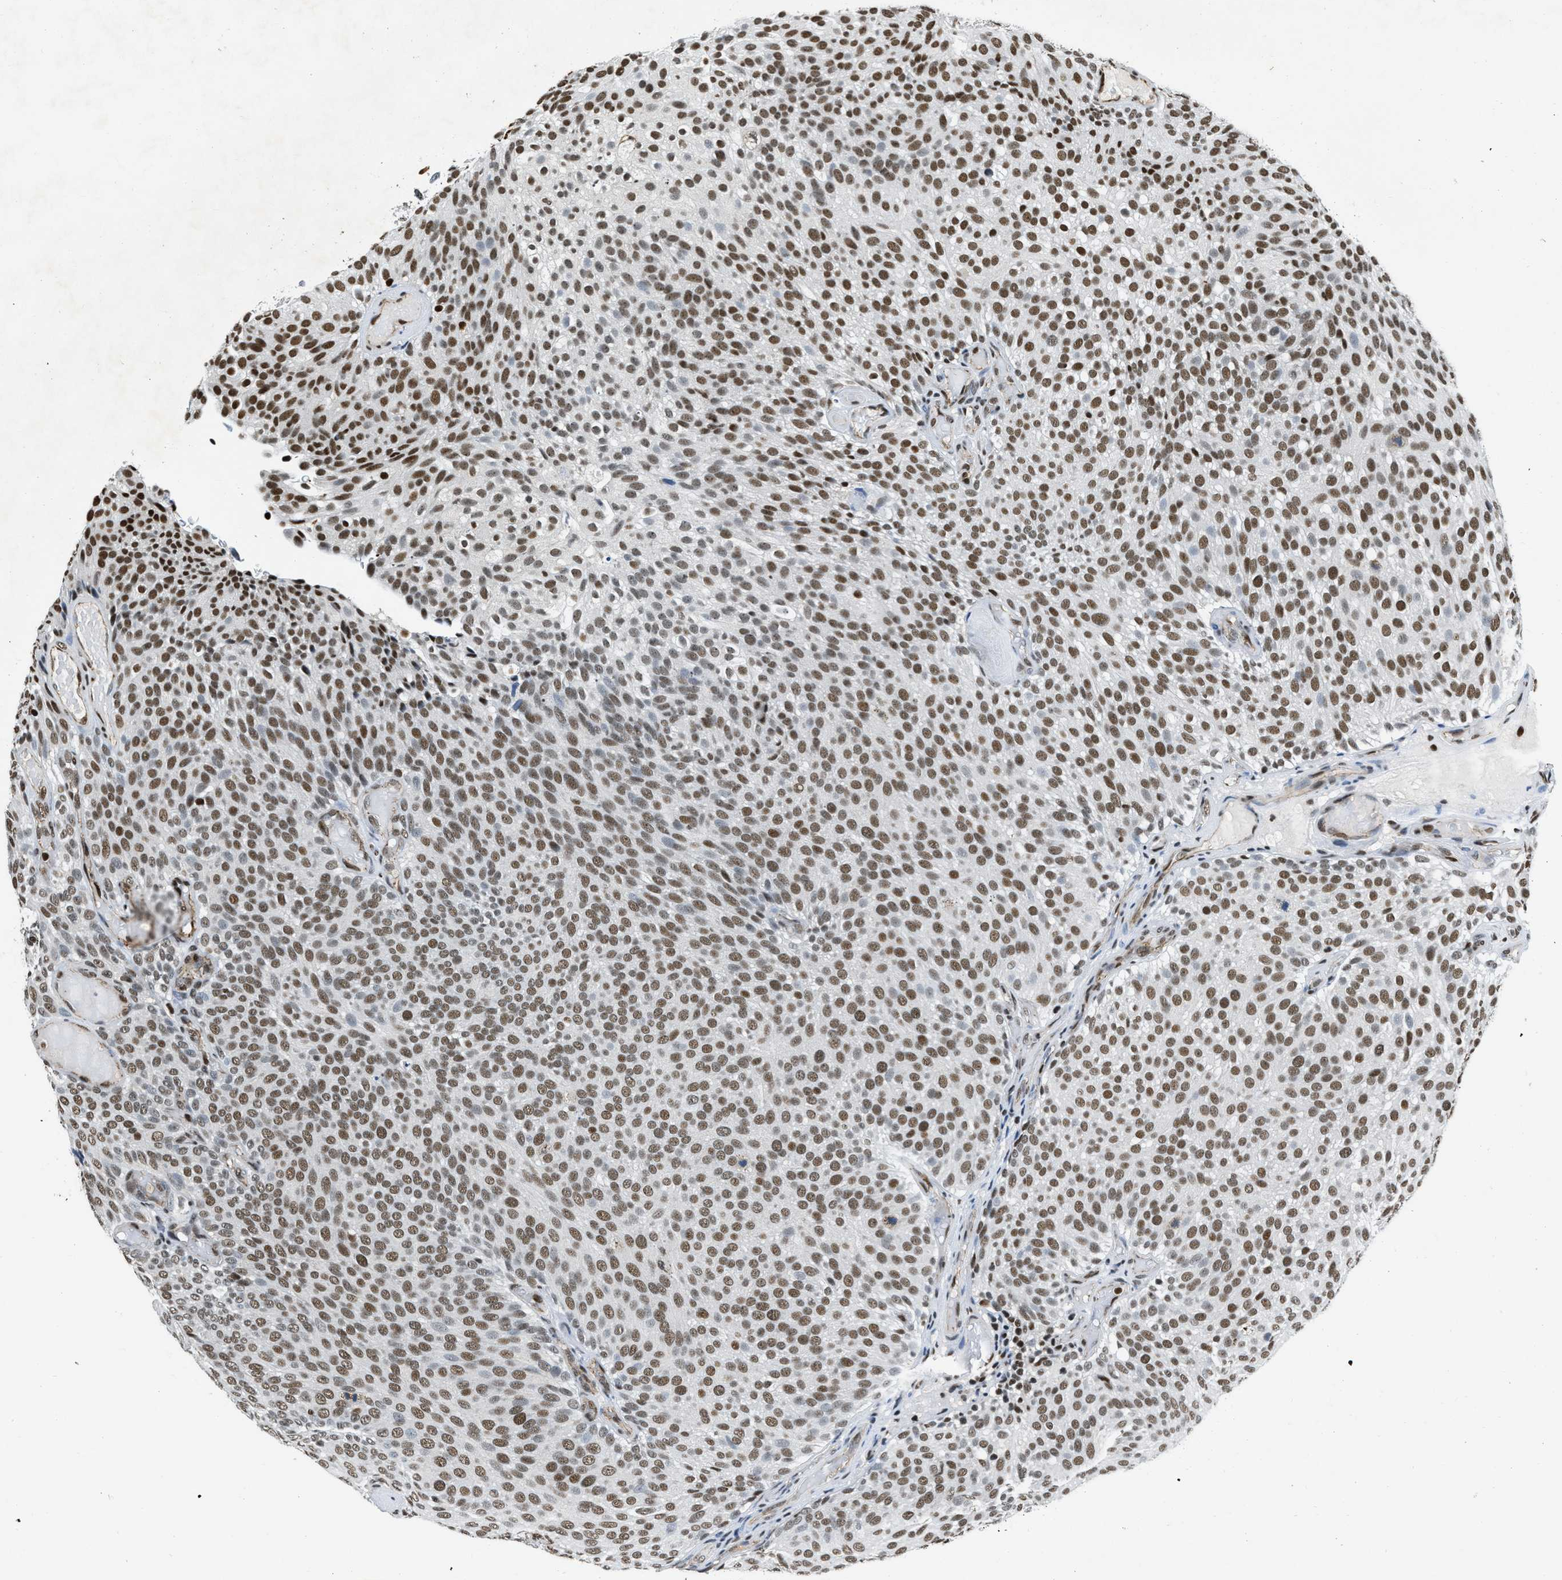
{"staining": {"intensity": "moderate", "quantity": ">75%", "location": "nuclear"}, "tissue": "urothelial cancer", "cell_type": "Tumor cells", "image_type": "cancer", "snomed": [{"axis": "morphology", "description": "Urothelial carcinoma, Low grade"}, {"axis": "topography", "description": "Urinary bladder"}], "caption": "High-power microscopy captured an immunohistochemistry (IHC) histopathology image of low-grade urothelial carcinoma, revealing moderate nuclear staining in approximately >75% of tumor cells. The protein of interest is shown in brown color, while the nuclei are stained blue.", "gene": "CCNE1", "patient": {"sex": "male", "age": 78}}